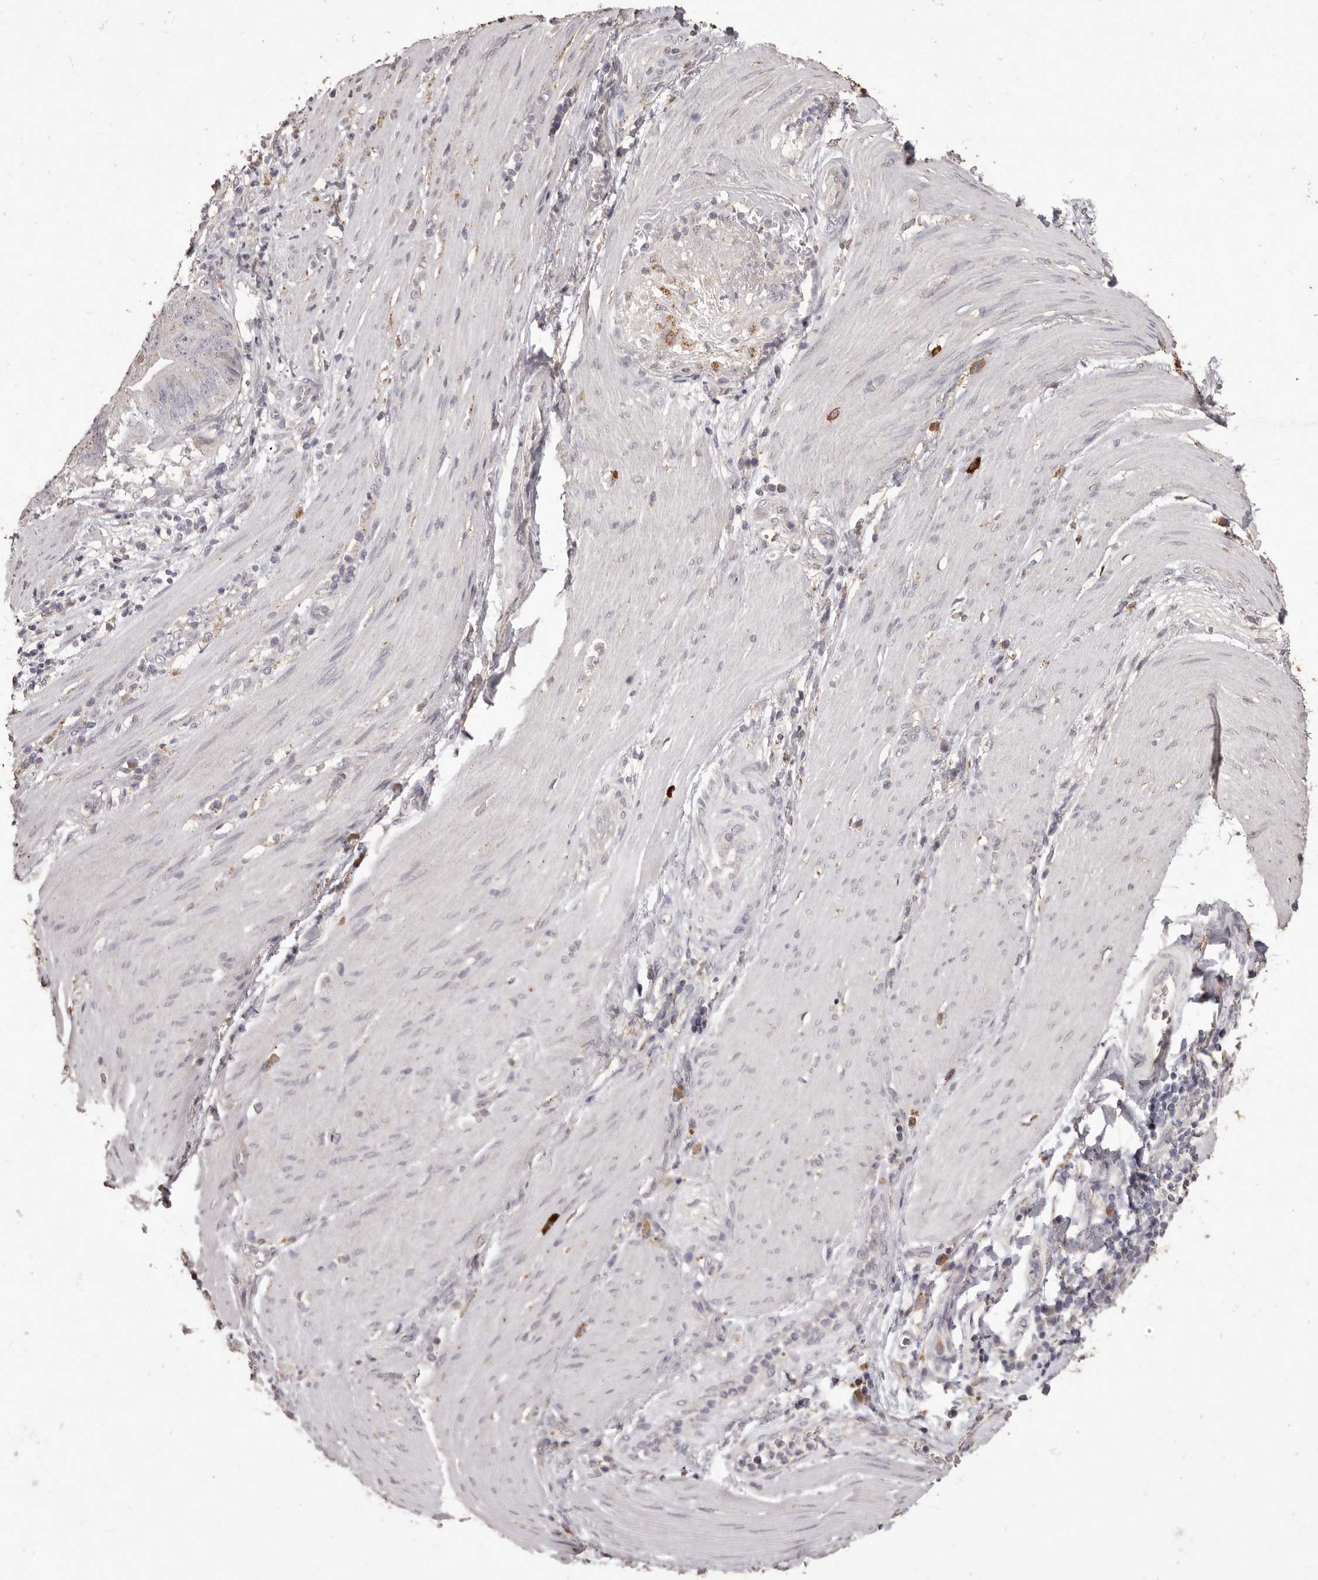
{"staining": {"intensity": "negative", "quantity": "none", "location": "none"}, "tissue": "stomach cancer", "cell_type": "Tumor cells", "image_type": "cancer", "snomed": [{"axis": "morphology", "description": "Adenocarcinoma, NOS"}, {"axis": "topography", "description": "Stomach"}], "caption": "Immunohistochemistry of human stomach cancer reveals no expression in tumor cells.", "gene": "PRSS27", "patient": {"sex": "female", "age": 73}}